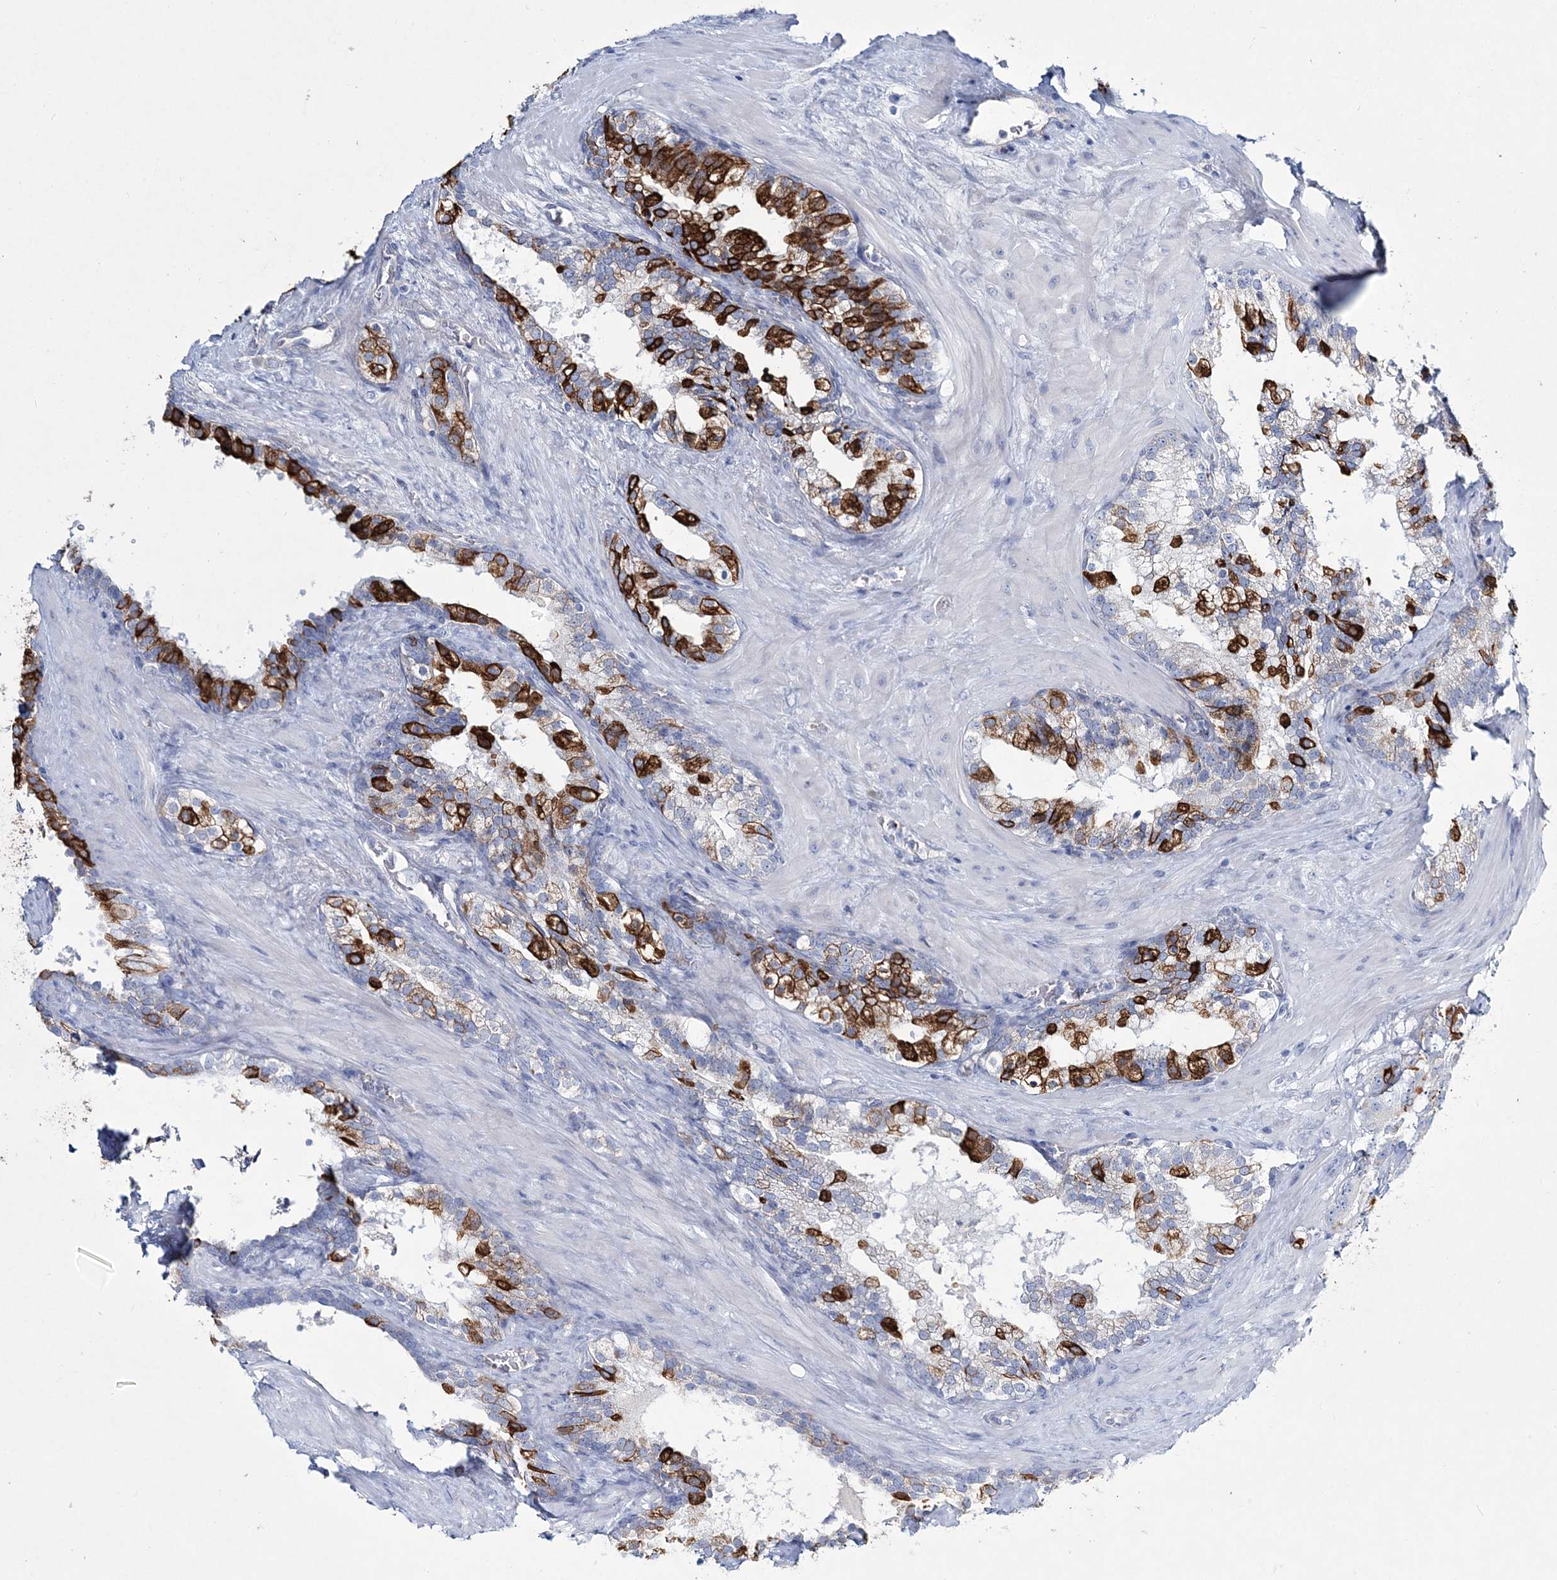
{"staining": {"intensity": "strong", "quantity": "25%-75%", "location": "cytoplasmic/membranous"}, "tissue": "prostate cancer", "cell_type": "Tumor cells", "image_type": "cancer", "snomed": [{"axis": "morphology", "description": "Adenocarcinoma, High grade"}, {"axis": "topography", "description": "Prostate"}], "caption": "Immunohistochemical staining of human prostate cancer reveals high levels of strong cytoplasmic/membranous staining in about 25%-75% of tumor cells.", "gene": "ADGRL1", "patient": {"sex": "male", "age": 57}}